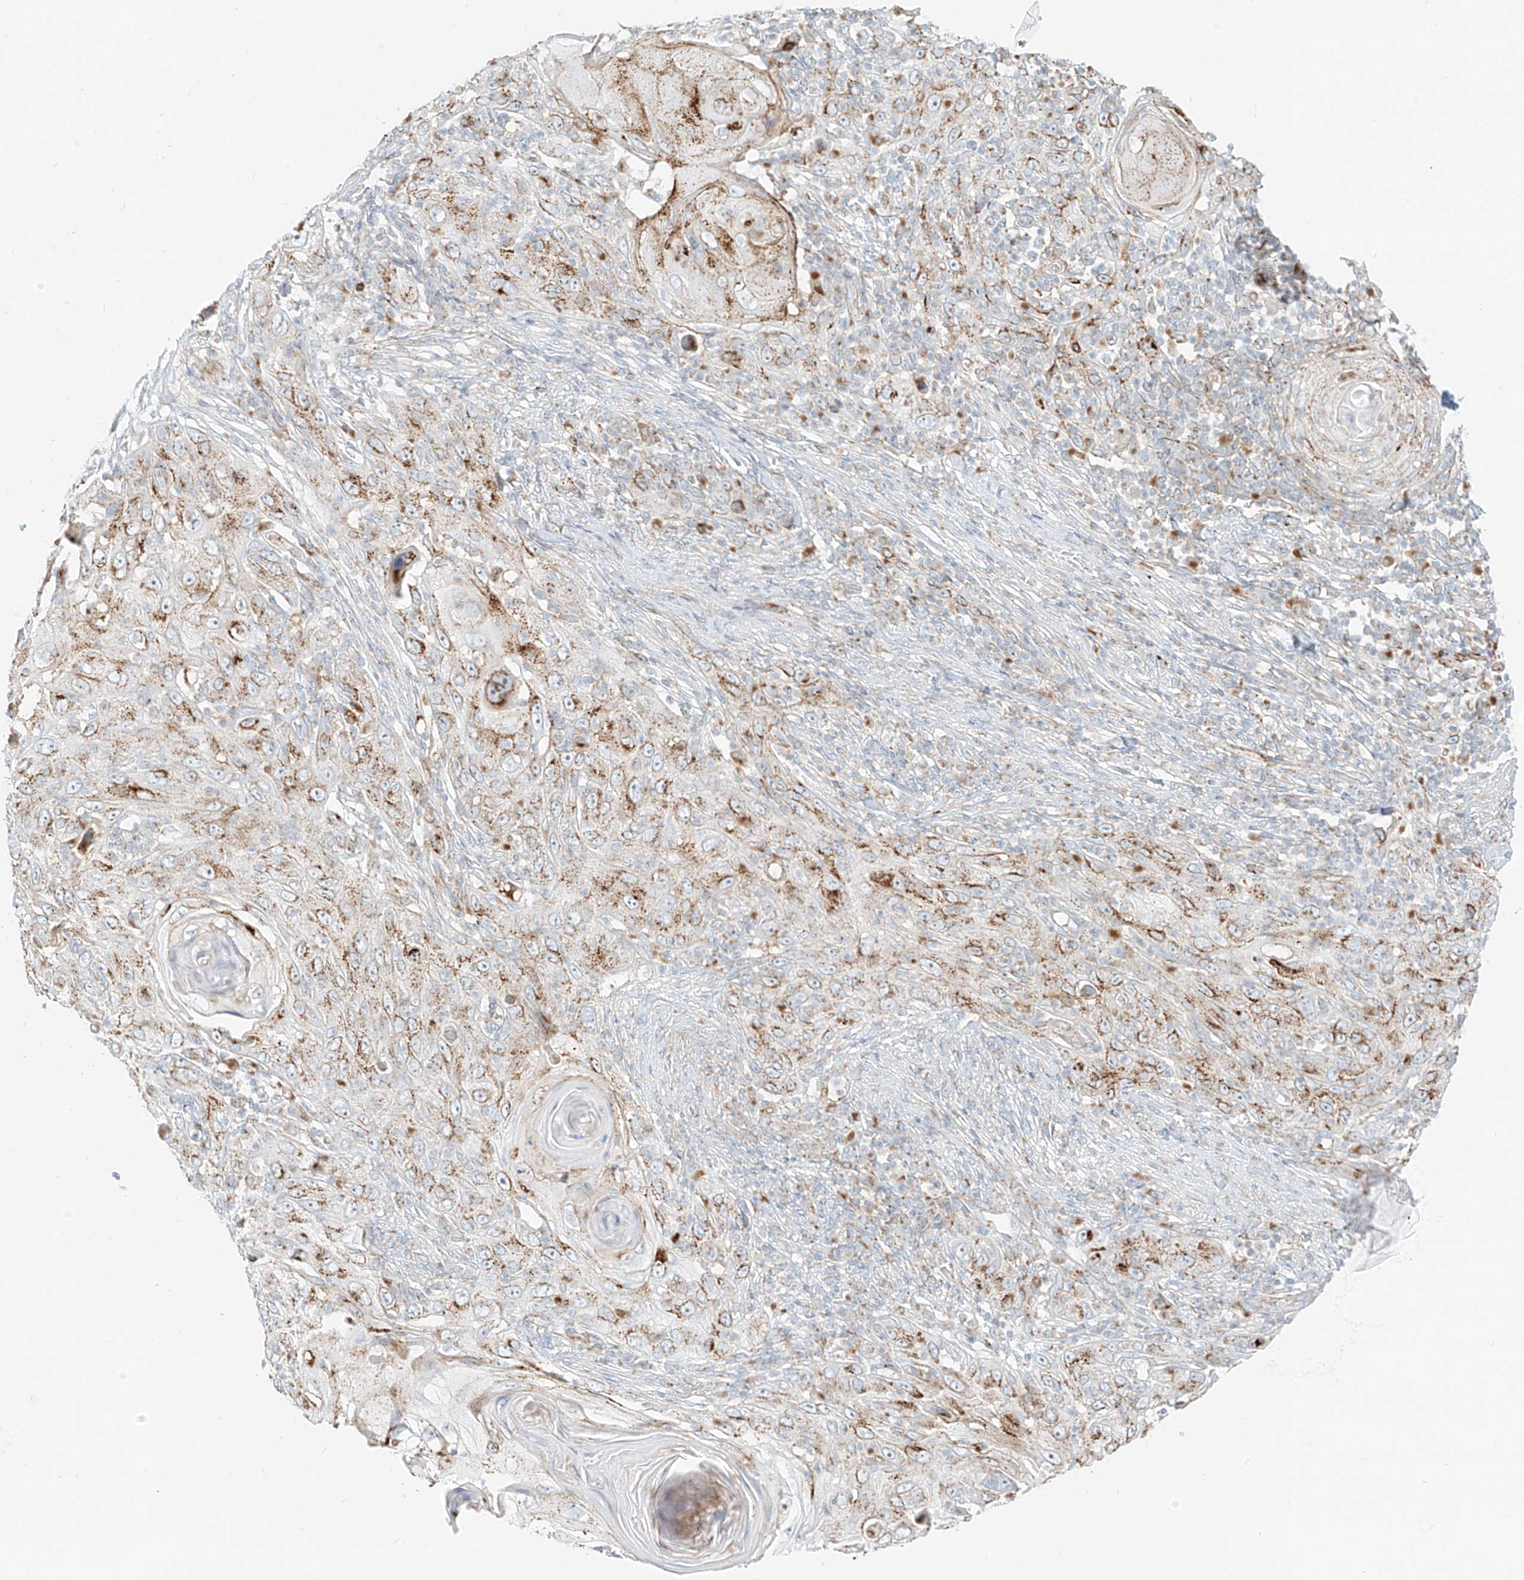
{"staining": {"intensity": "moderate", "quantity": ">75%", "location": "cytoplasmic/membranous"}, "tissue": "skin cancer", "cell_type": "Tumor cells", "image_type": "cancer", "snomed": [{"axis": "morphology", "description": "Squamous cell carcinoma, NOS"}, {"axis": "topography", "description": "Skin"}], "caption": "Protein staining of skin cancer (squamous cell carcinoma) tissue demonstrates moderate cytoplasmic/membranous staining in about >75% of tumor cells.", "gene": "SLC35F6", "patient": {"sex": "female", "age": 88}}